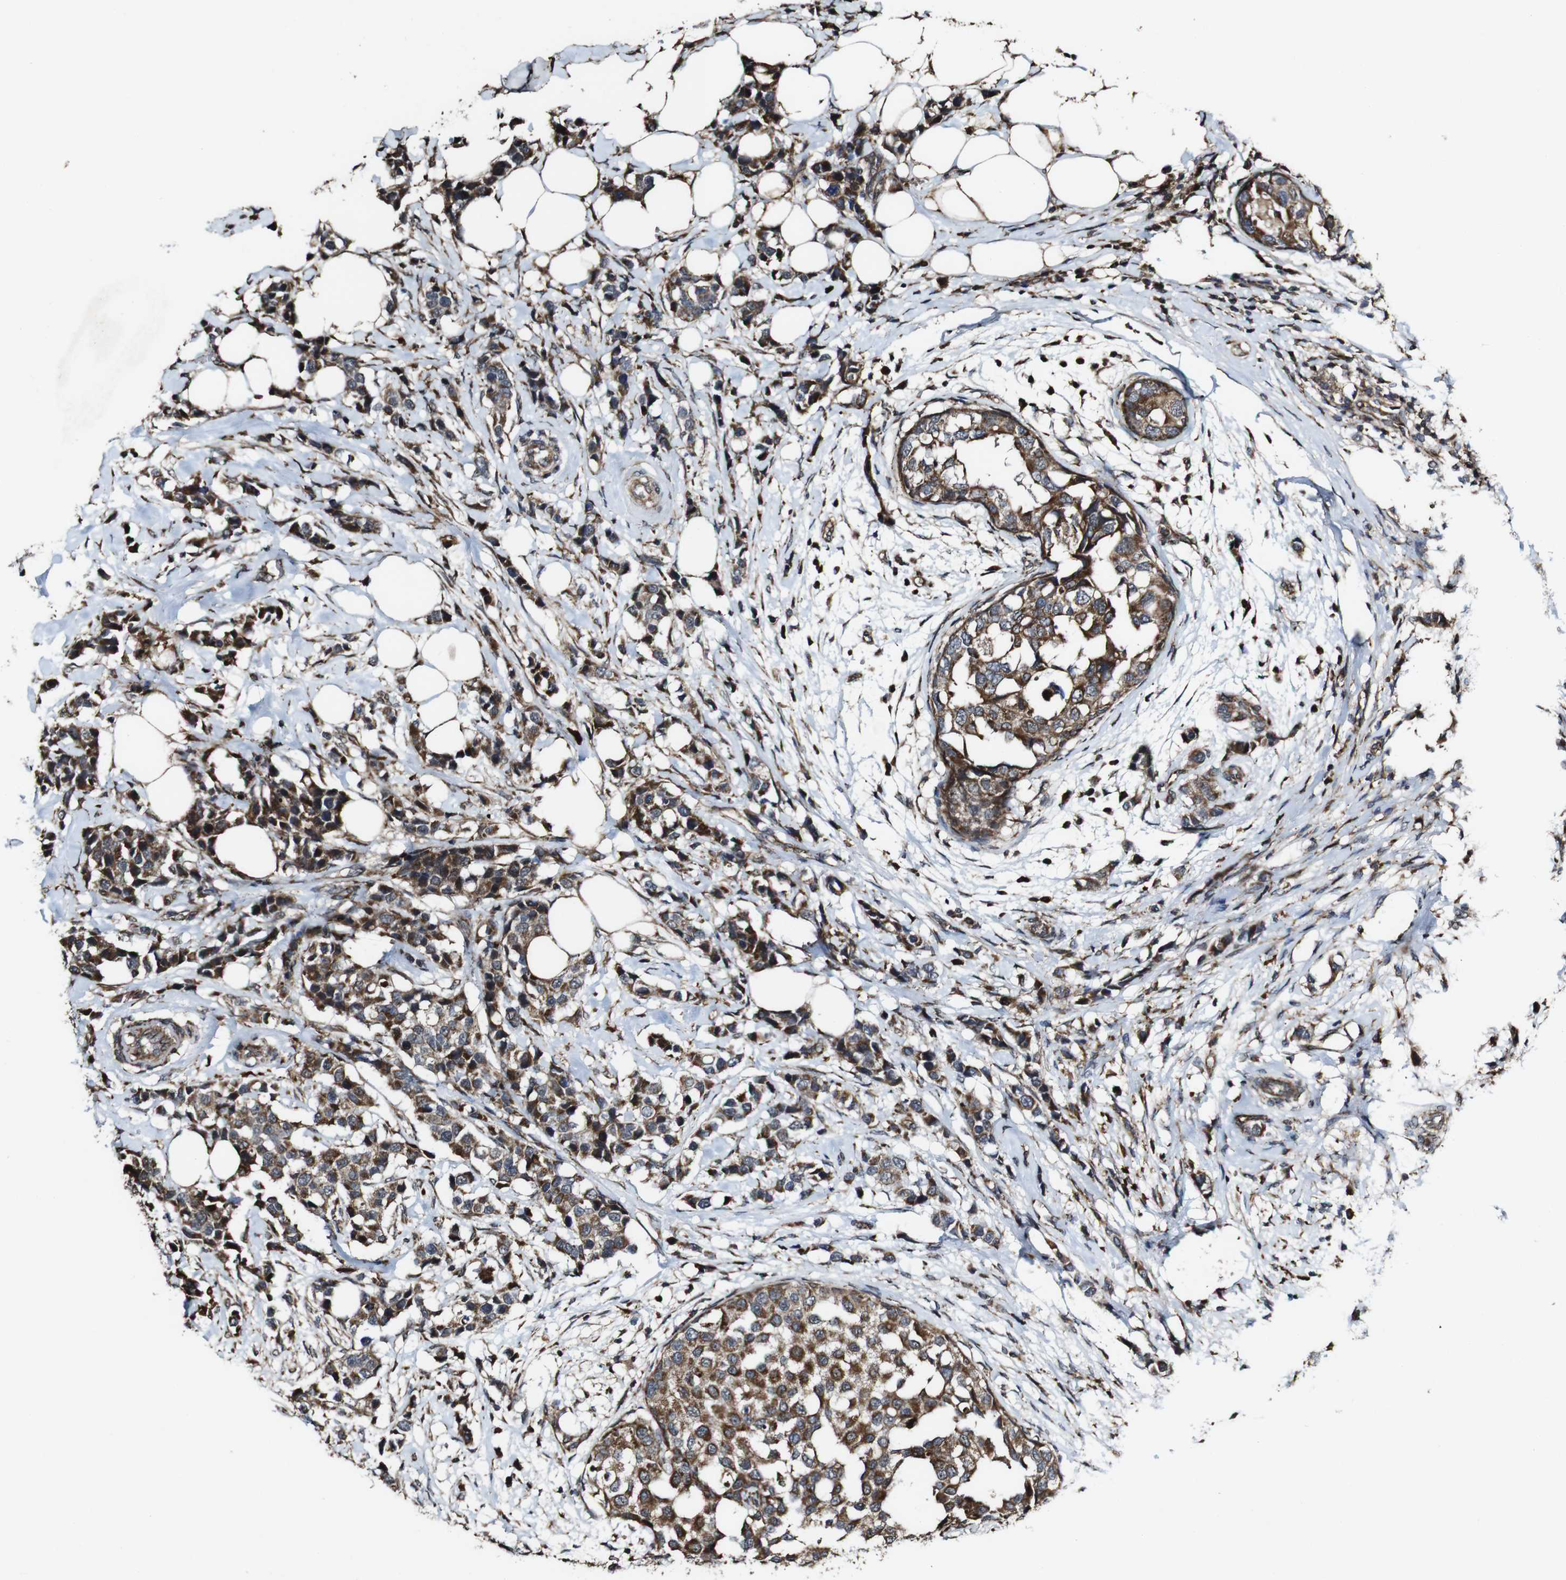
{"staining": {"intensity": "strong", "quantity": ">75%", "location": "cytoplasmic/membranous"}, "tissue": "breast cancer", "cell_type": "Tumor cells", "image_type": "cancer", "snomed": [{"axis": "morphology", "description": "Normal tissue, NOS"}, {"axis": "morphology", "description": "Duct carcinoma"}, {"axis": "topography", "description": "Breast"}], "caption": "An IHC histopathology image of tumor tissue is shown. Protein staining in brown shows strong cytoplasmic/membranous positivity in breast invasive ductal carcinoma within tumor cells.", "gene": "BTN3A3", "patient": {"sex": "female", "age": 50}}